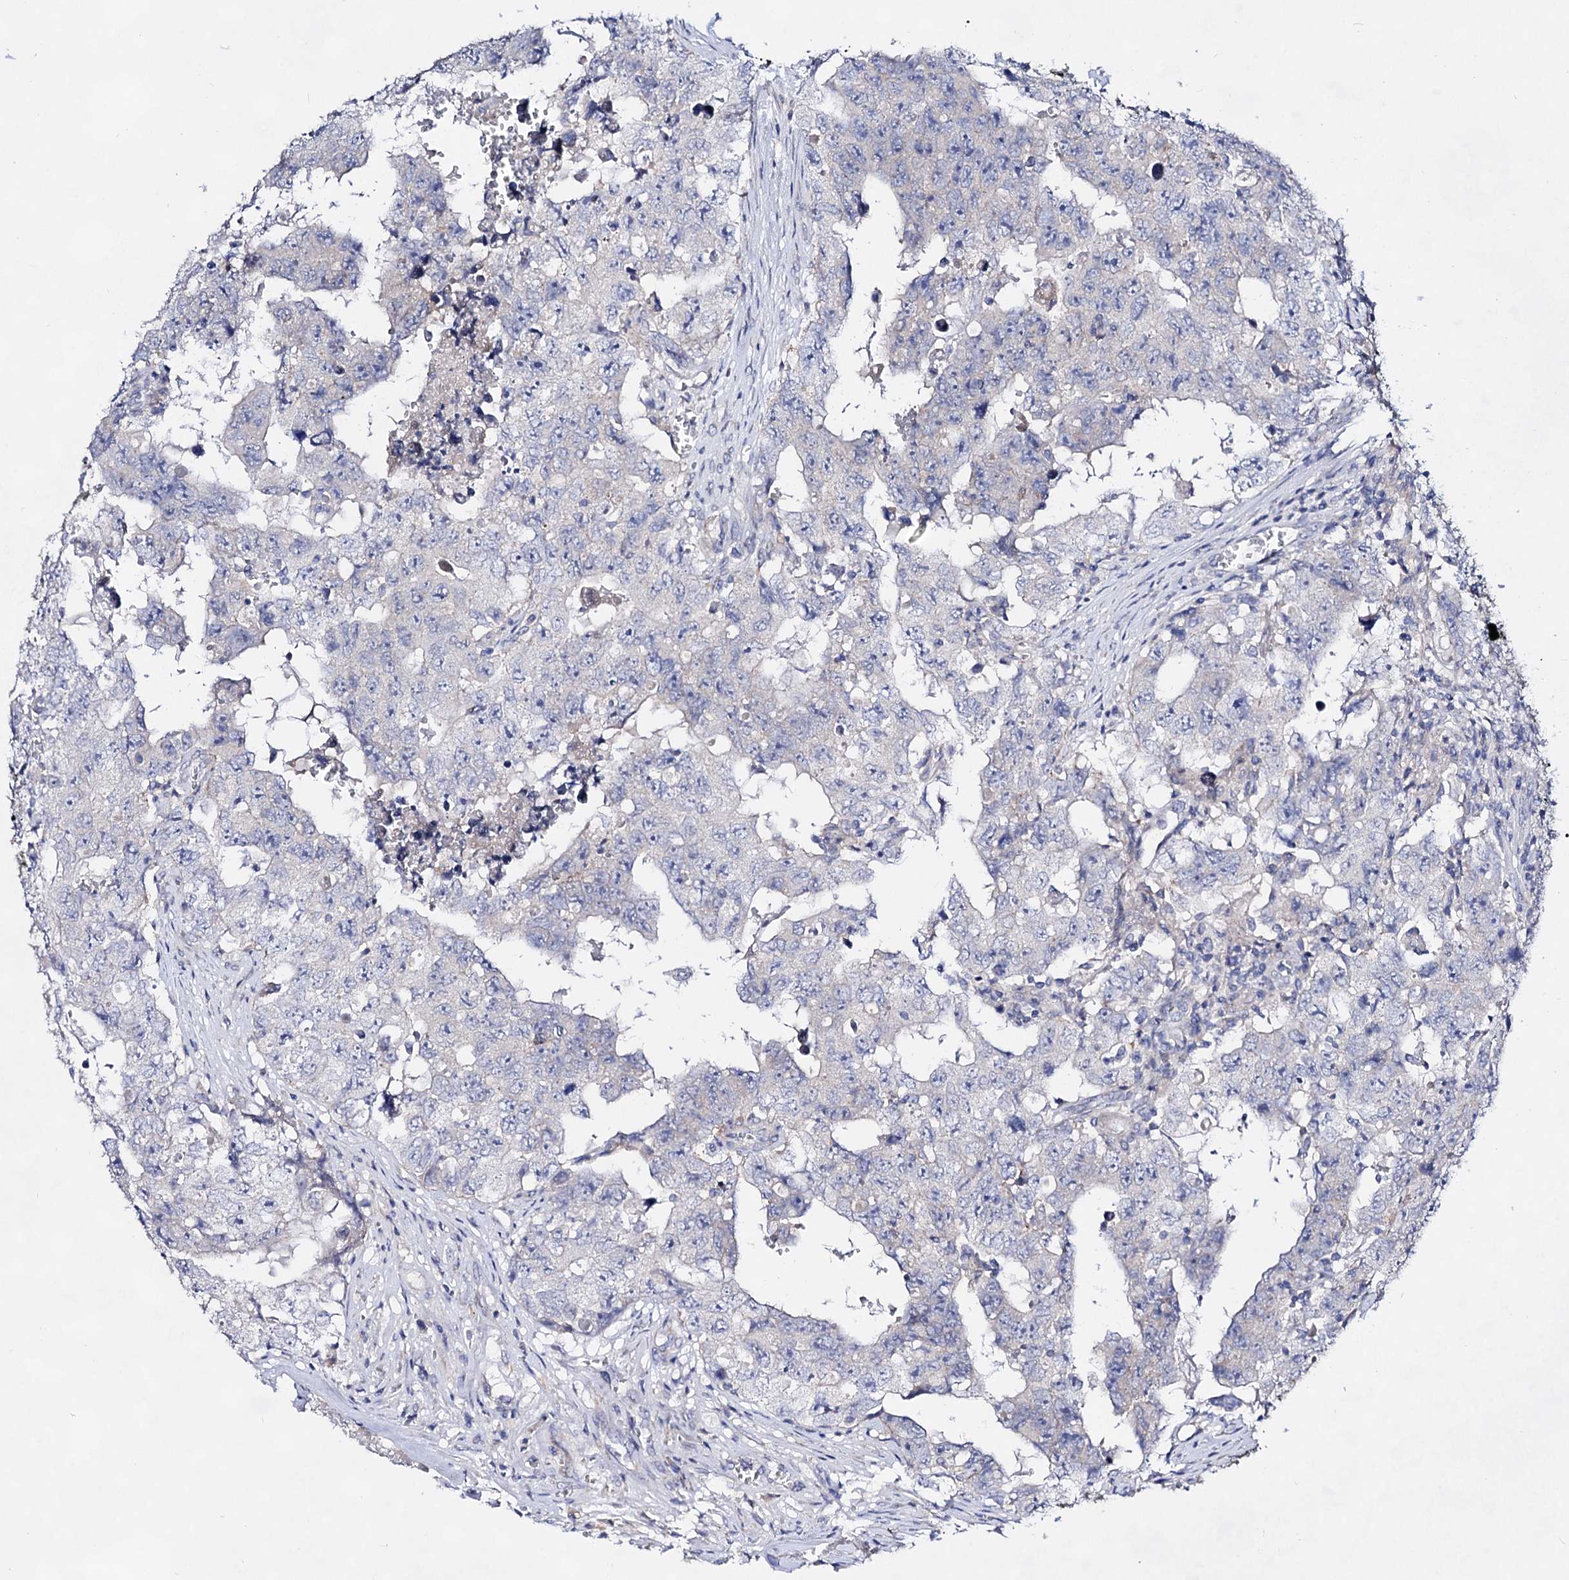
{"staining": {"intensity": "negative", "quantity": "none", "location": "none"}, "tissue": "testis cancer", "cell_type": "Tumor cells", "image_type": "cancer", "snomed": [{"axis": "morphology", "description": "Carcinoma, Embryonal, NOS"}, {"axis": "topography", "description": "Testis"}], "caption": "Micrograph shows no significant protein expression in tumor cells of embryonal carcinoma (testis).", "gene": "PLIN1", "patient": {"sex": "male", "age": 17}}